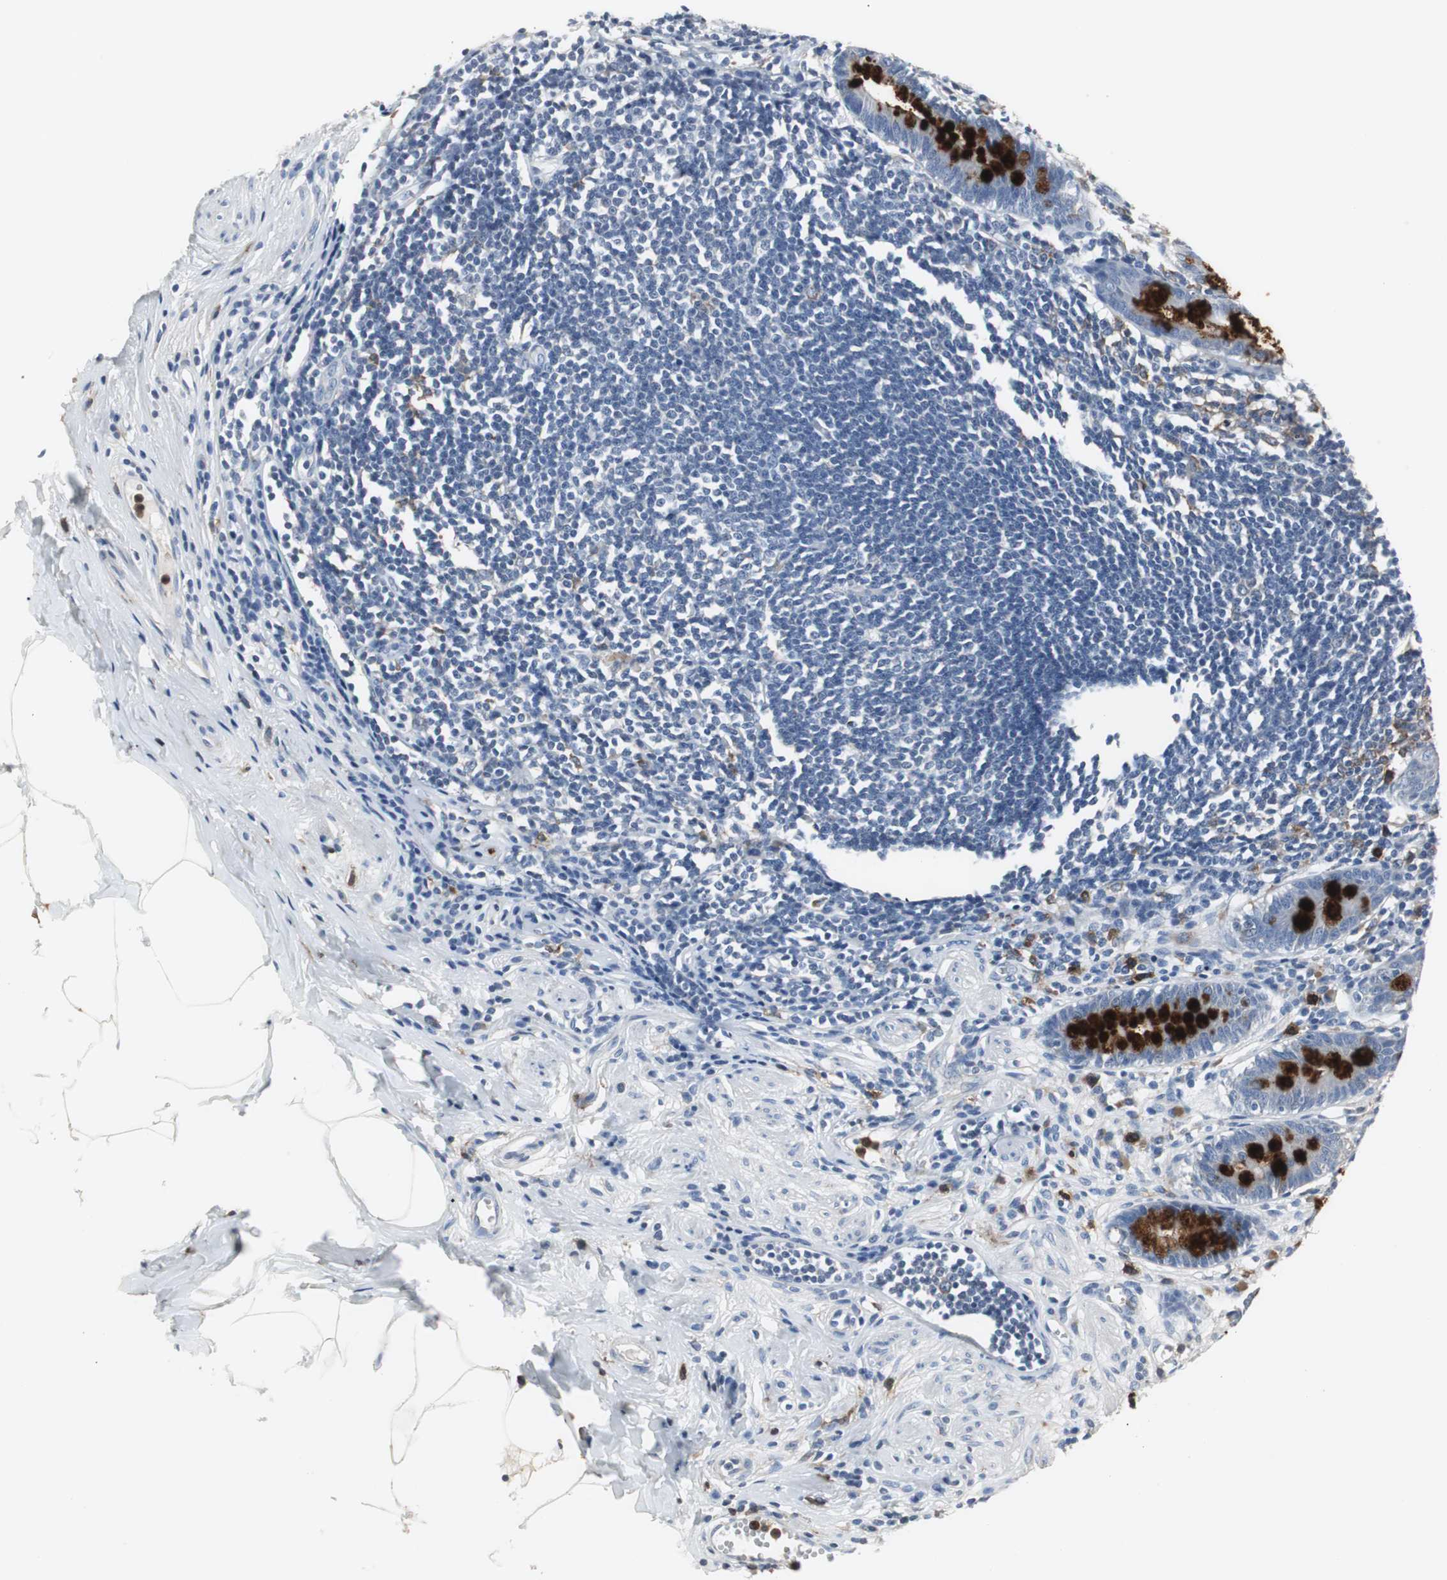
{"staining": {"intensity": "strong", "quantity": "25%-75%", "location": "cytoplasmic/membranous"}, "tissue": "appendix", "cell_type": "Glandular cells", "image_type": "normal", "snomed": [{"axis": "morphology", "description": "Normal tissue, NOS"}, {"axis": "topography", "description": "Appendix"}], "caption": "Strong cytoplasmic/membranous protein positivity is present in approximately 25%-75% of glandular cells in appendix. (DAB IHC with brightfield microscopy, high magnification).", "gene": "NCF2", "patient": {"sex": "female", "age": 50}}